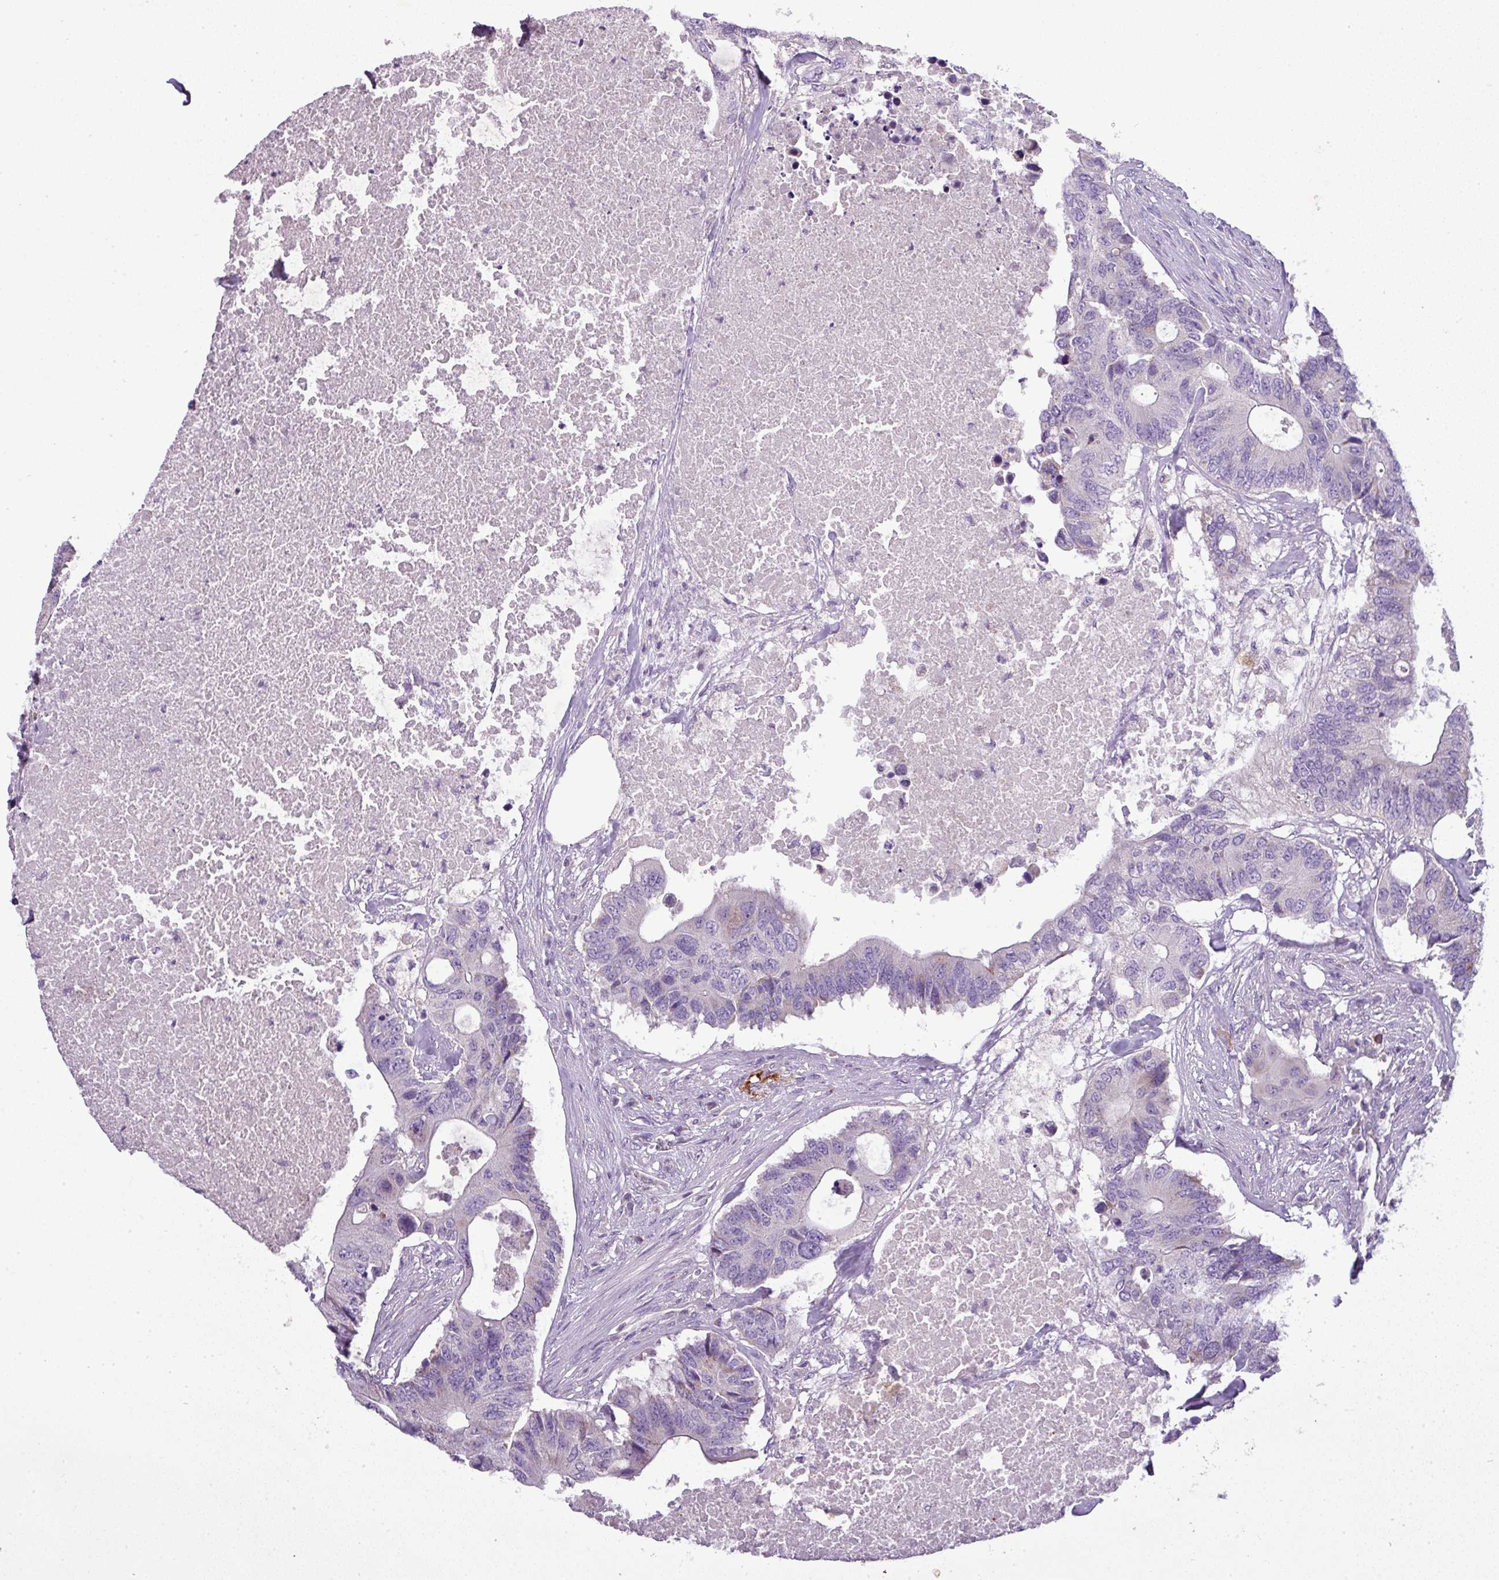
{"staining": {"intensity": "negative", "quantity": "none", "location": "none"}, "tissue": "colorectal cancer", "cell_type": "Tumor cells", "image_type": "cancer", "snomed": [{"axis": "morphology", "description": "Adenocarcinoma, NOS"}, {"axis": "topography", "description": "Colon"}], "caption": "There is no significant expression in tumor cells of colorectal cancer (adenocarcinoma). (Brightfield microscopy of DAB IHC at high magnification).", "gene": "PNMA6A", "patient": {"sex": "male", "age": 71}}